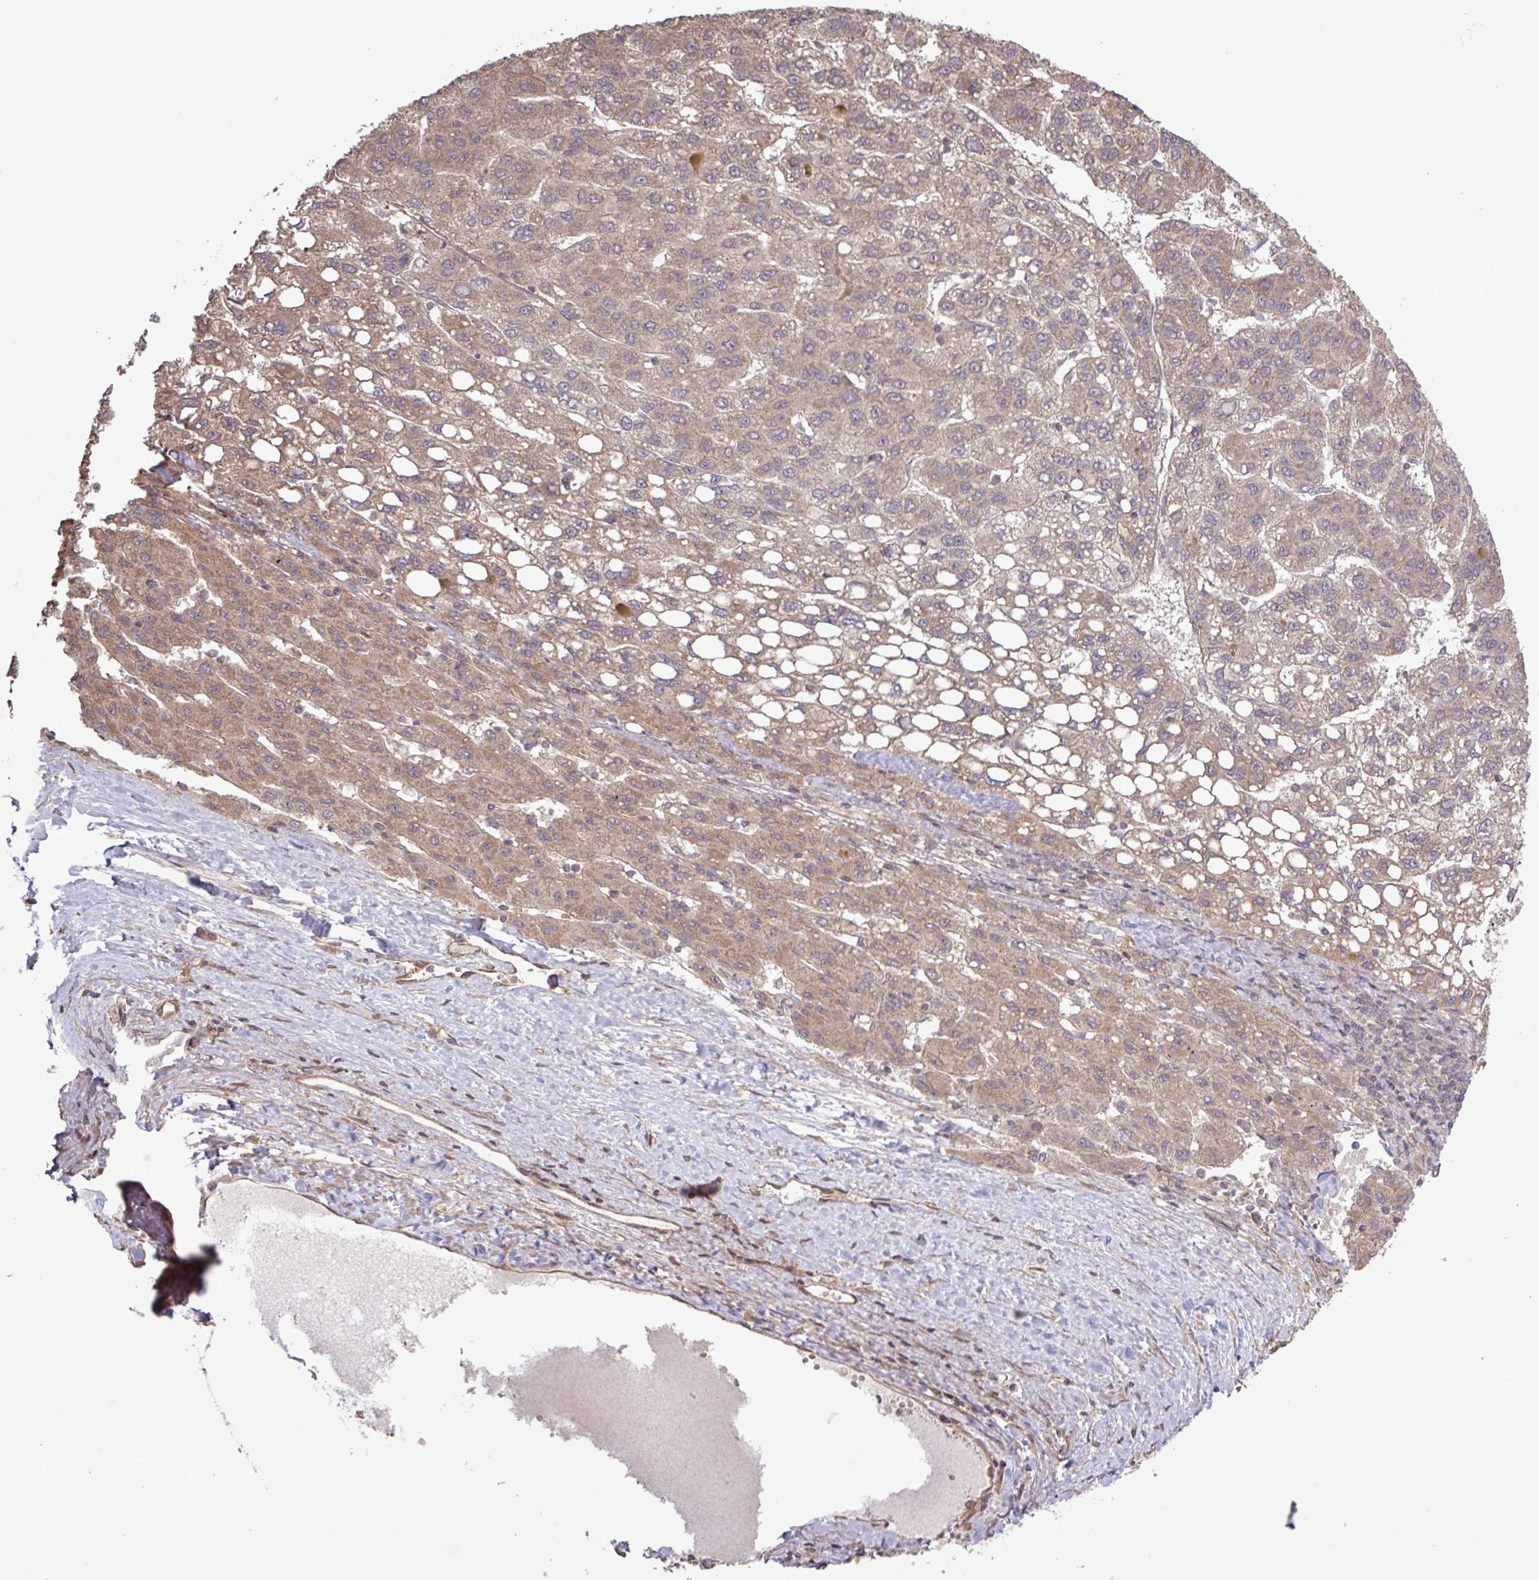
{"staining": {"intensity": "weak", "quantity": ">75%", "location": "cytoplasmic/membranous"}, "tissue": "liver cancer", "cell_type": "Tumor cells", "image_type": "cancer", "snomed": [{"axis": "morphology", "description": "Carcinoma, Hepatocellular, NOS"}, {"axis": "topography", "description": "Liver"}], "caption": "Hepatocellular carcinoma (liver) stained with a brown dye demonstrates weak cytoplasmic/membranous positive staining in about >75% of tumor cells.", "gene": "TRABD2A", "patient": {"sex": "female", "age": 82}}